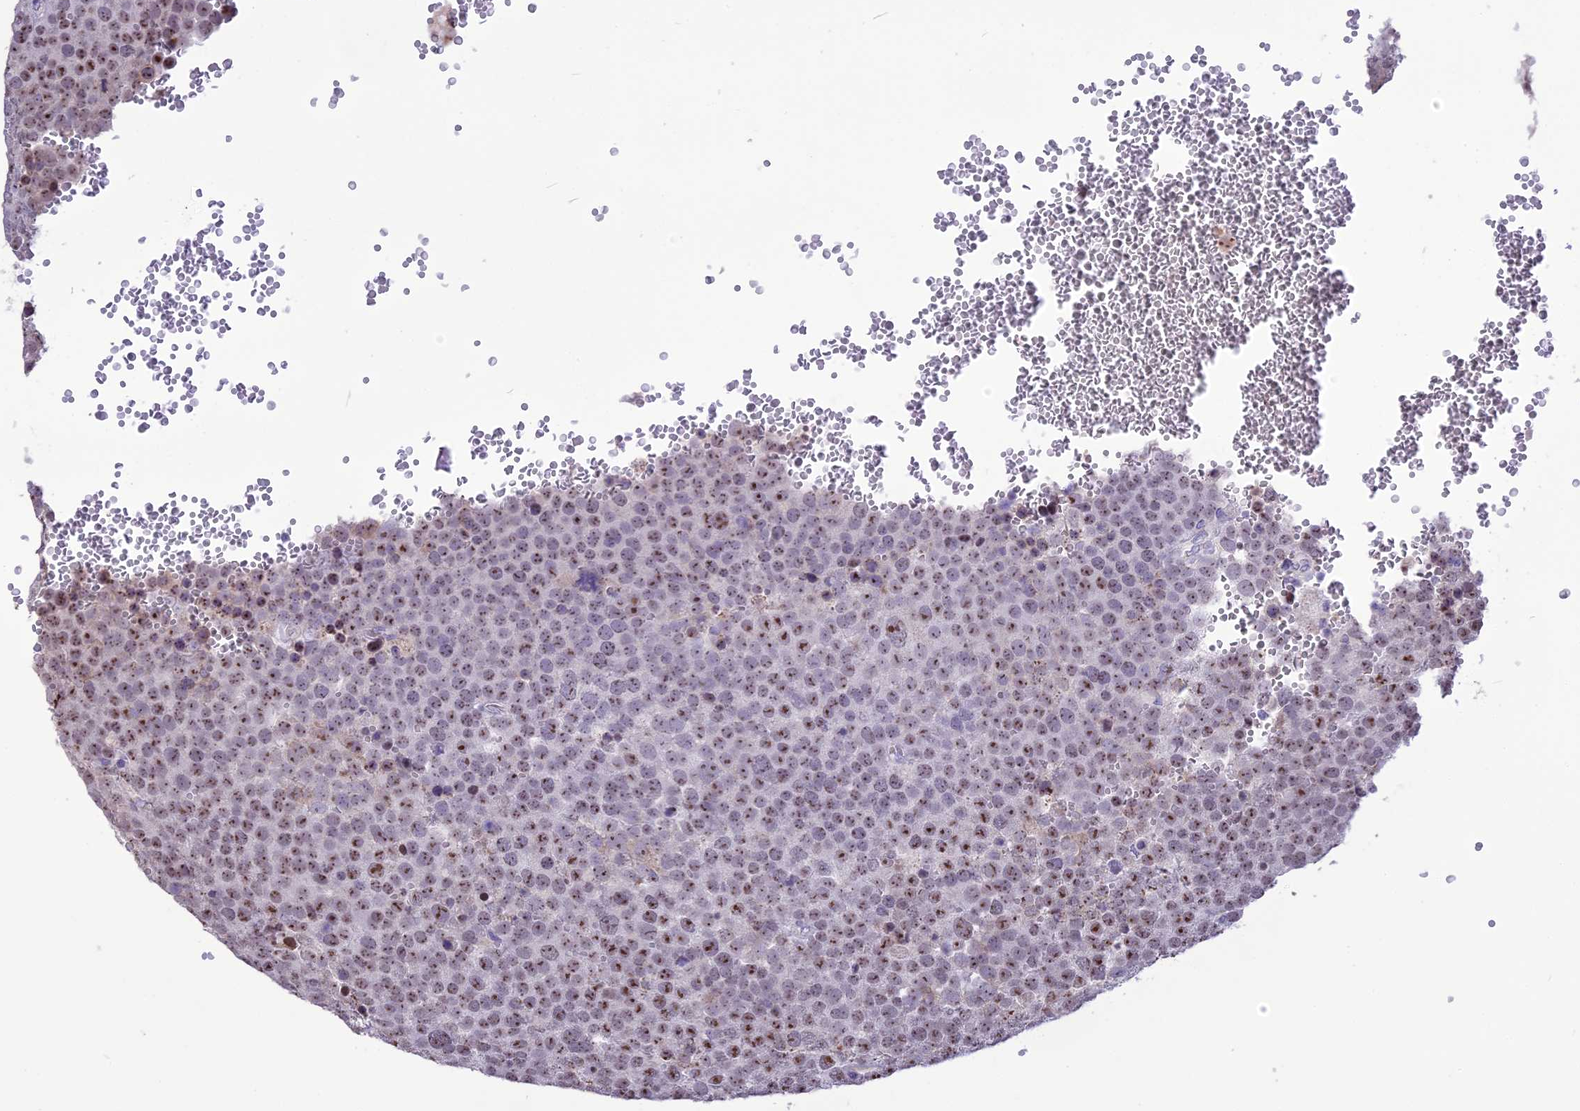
{"staining": {"intensity": "moderate", "quantity": ">75%", "location": "nuclear"}, "tissue": "testis cancer", "cell_type": "Tumor cells", "image_type": "cancer", "snomed": [{"axis": "morphology", "description": "Seminoma, NOS"}, {"axis": "topography", "description": "Testis"}], "caption": "Protein expression analysis of testis seminoma reveals moderate nuclear positivity in approximately >75% of tumor cells.", "gene": "CMSS1", "patient": {"sex": "male", "age": 71}}